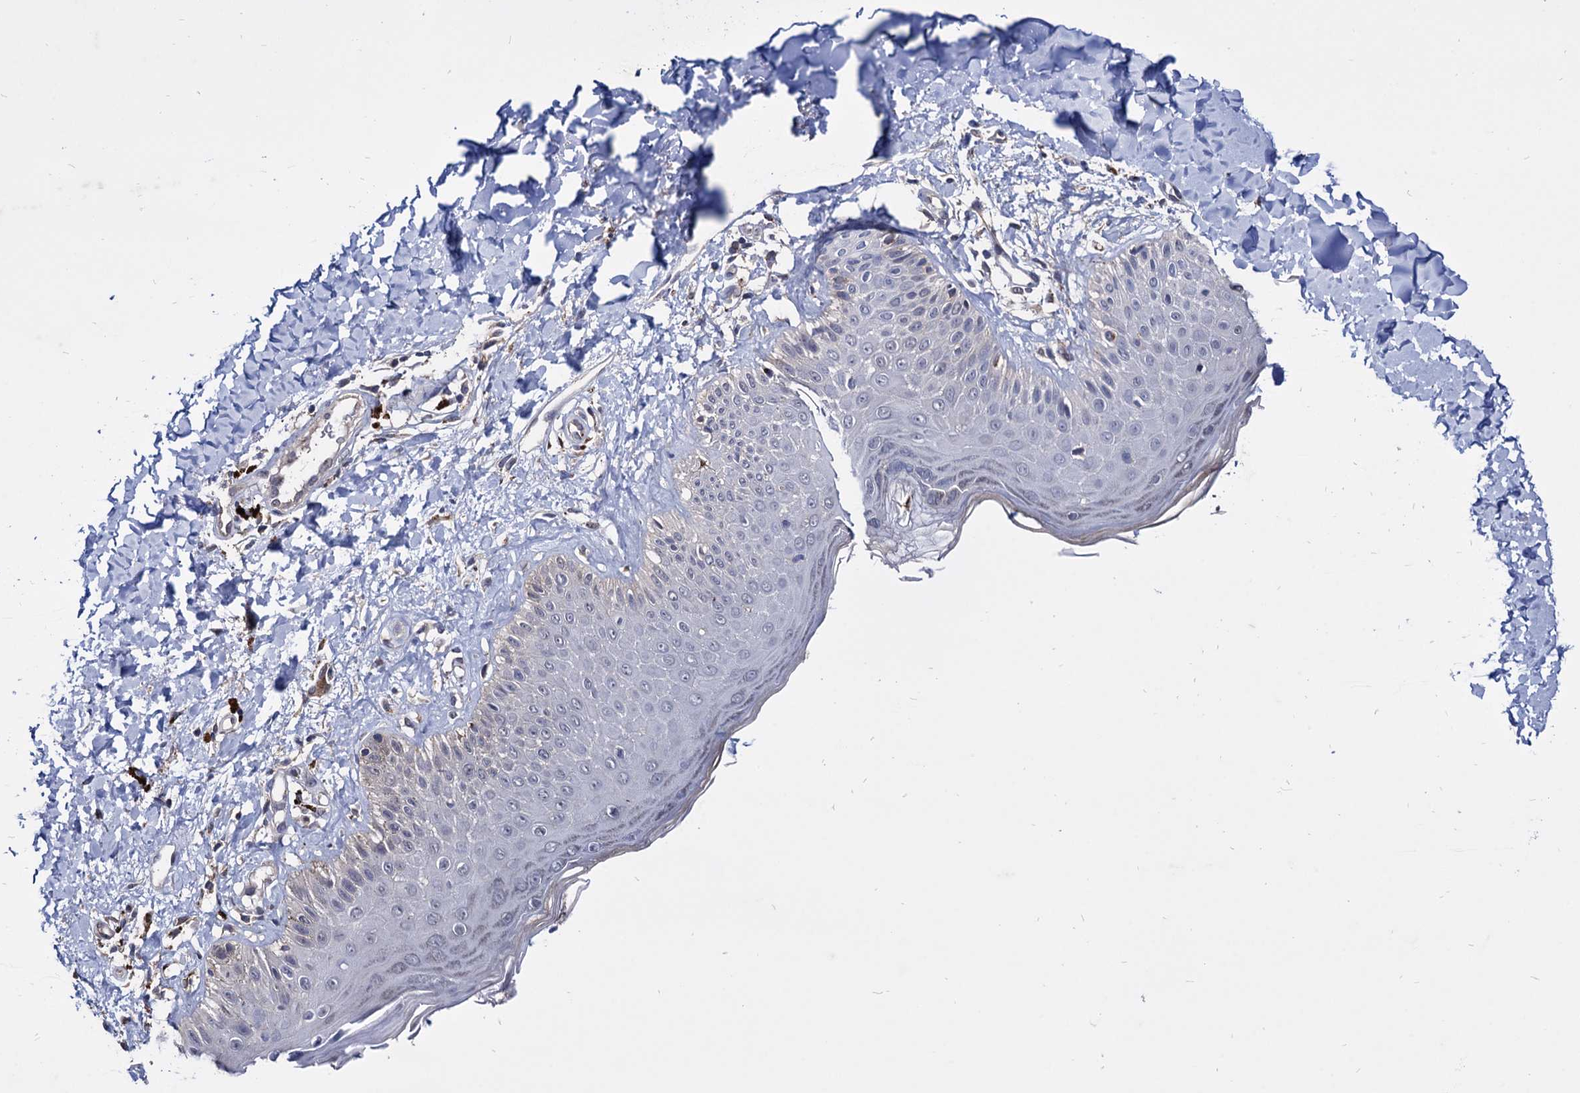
{"staining": {"intensity": "negative", "quantity": "none", "location": "none"}, "tissue": "skin", "cell_type": "Fibroblasts", "image_type": "normal", "snomed": [{"axis": "morphology", "description": "Normal tissue, NOS"}, {"axis": "topography", "description": "Skin"}], "caption": "Human skin stained for a protein using IHC shows no staining in fibroblasts.", "gene": "ESD", "patient": {"sex": "male", "age": 52}}